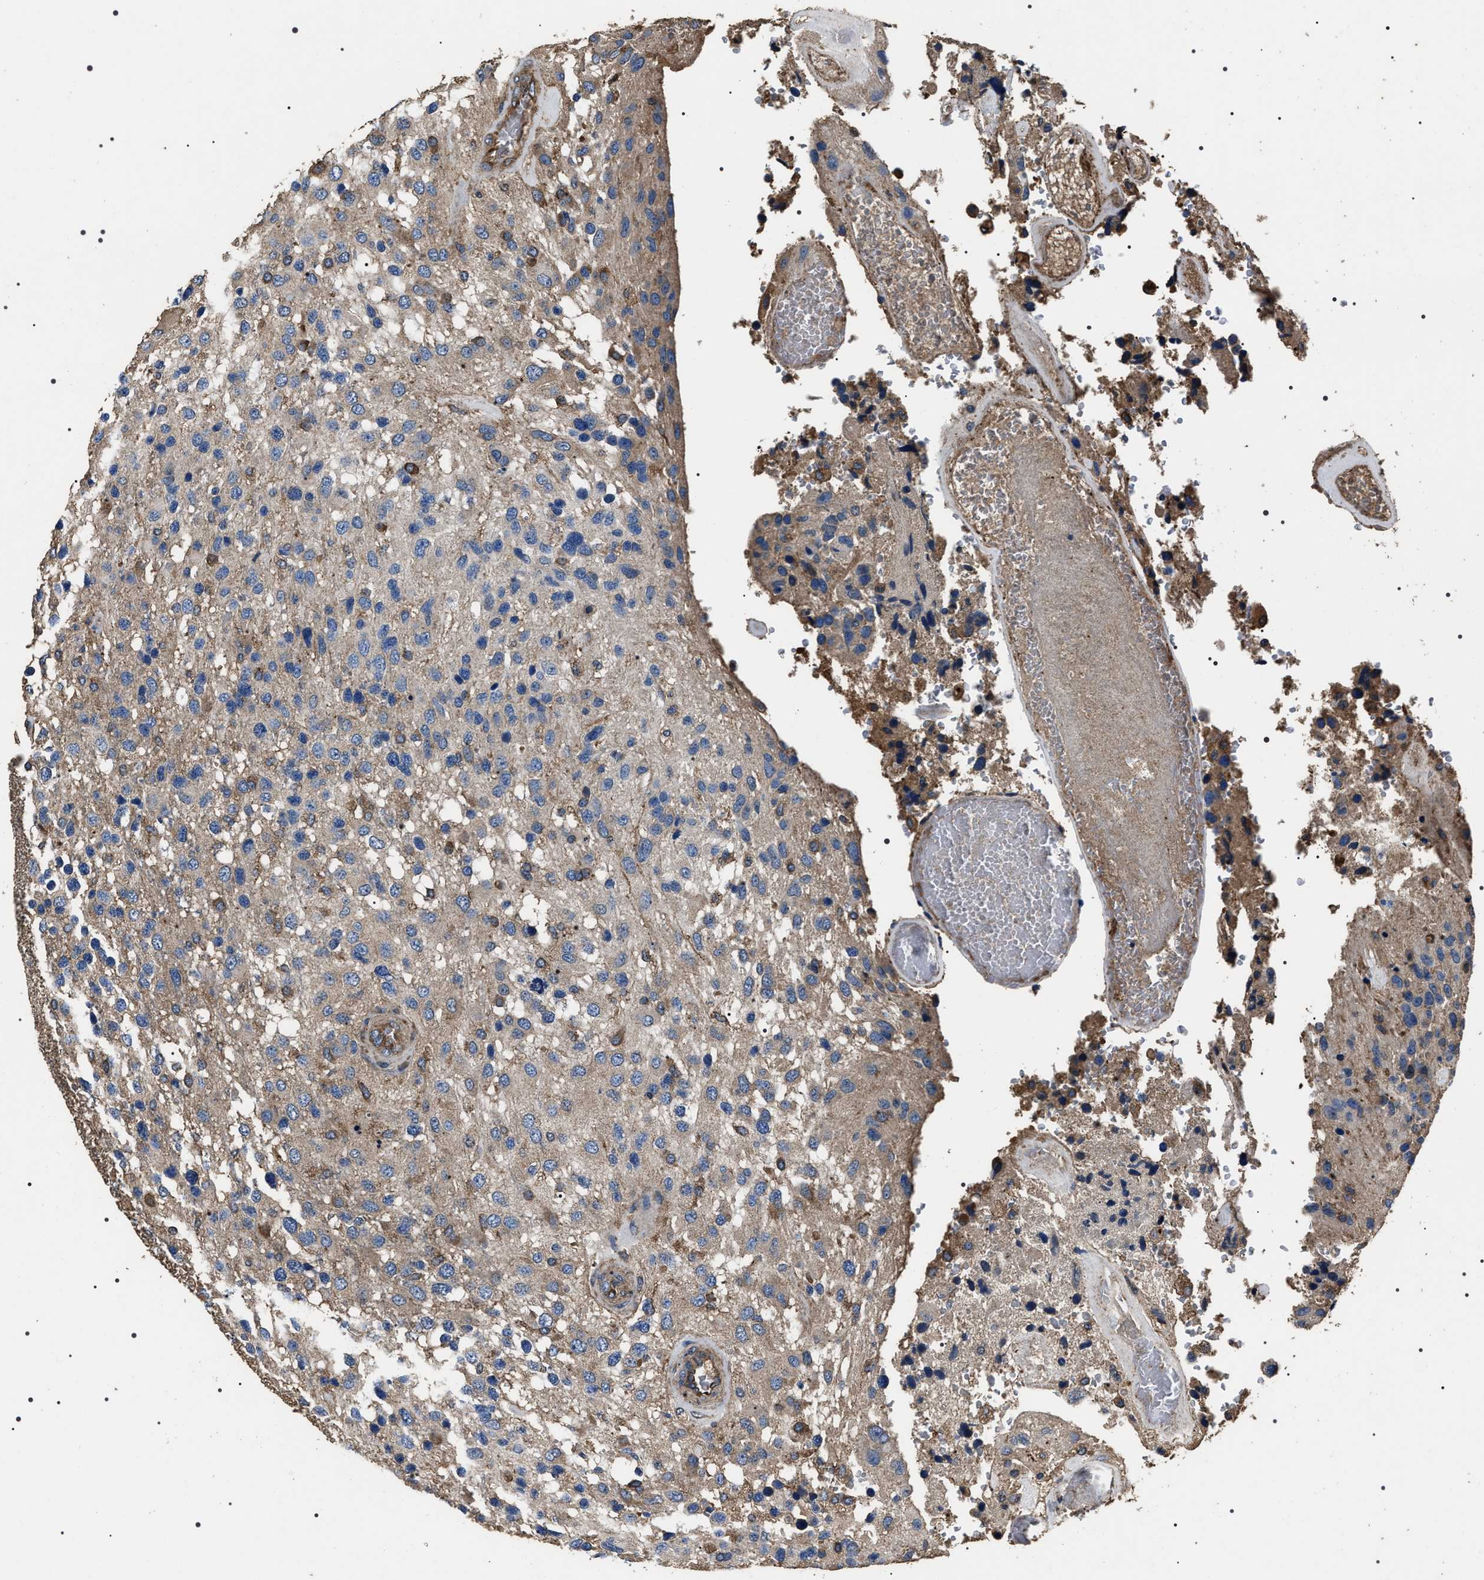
{"staining": {"intensity": "moderate", "quantity": "<25%", "location": "cytoplasmic/membranous"}, "tissue": "glioma", "cell_type": "Tumor cells", "image_type": "cancer", "snomed": [{"axis": "morphology", "description": "Glioma, malignant, High grade"}, {"axis": "topography", "description": "Brain"}], "caption": "Immunohistochemistry of malignant high-grade glioma displays low levels of moderate cytoplasmic/membranous expression in approximately <25% of tumor cells.", "gene": "HSCB", "patient": {"sex": "female", "age": 58}}